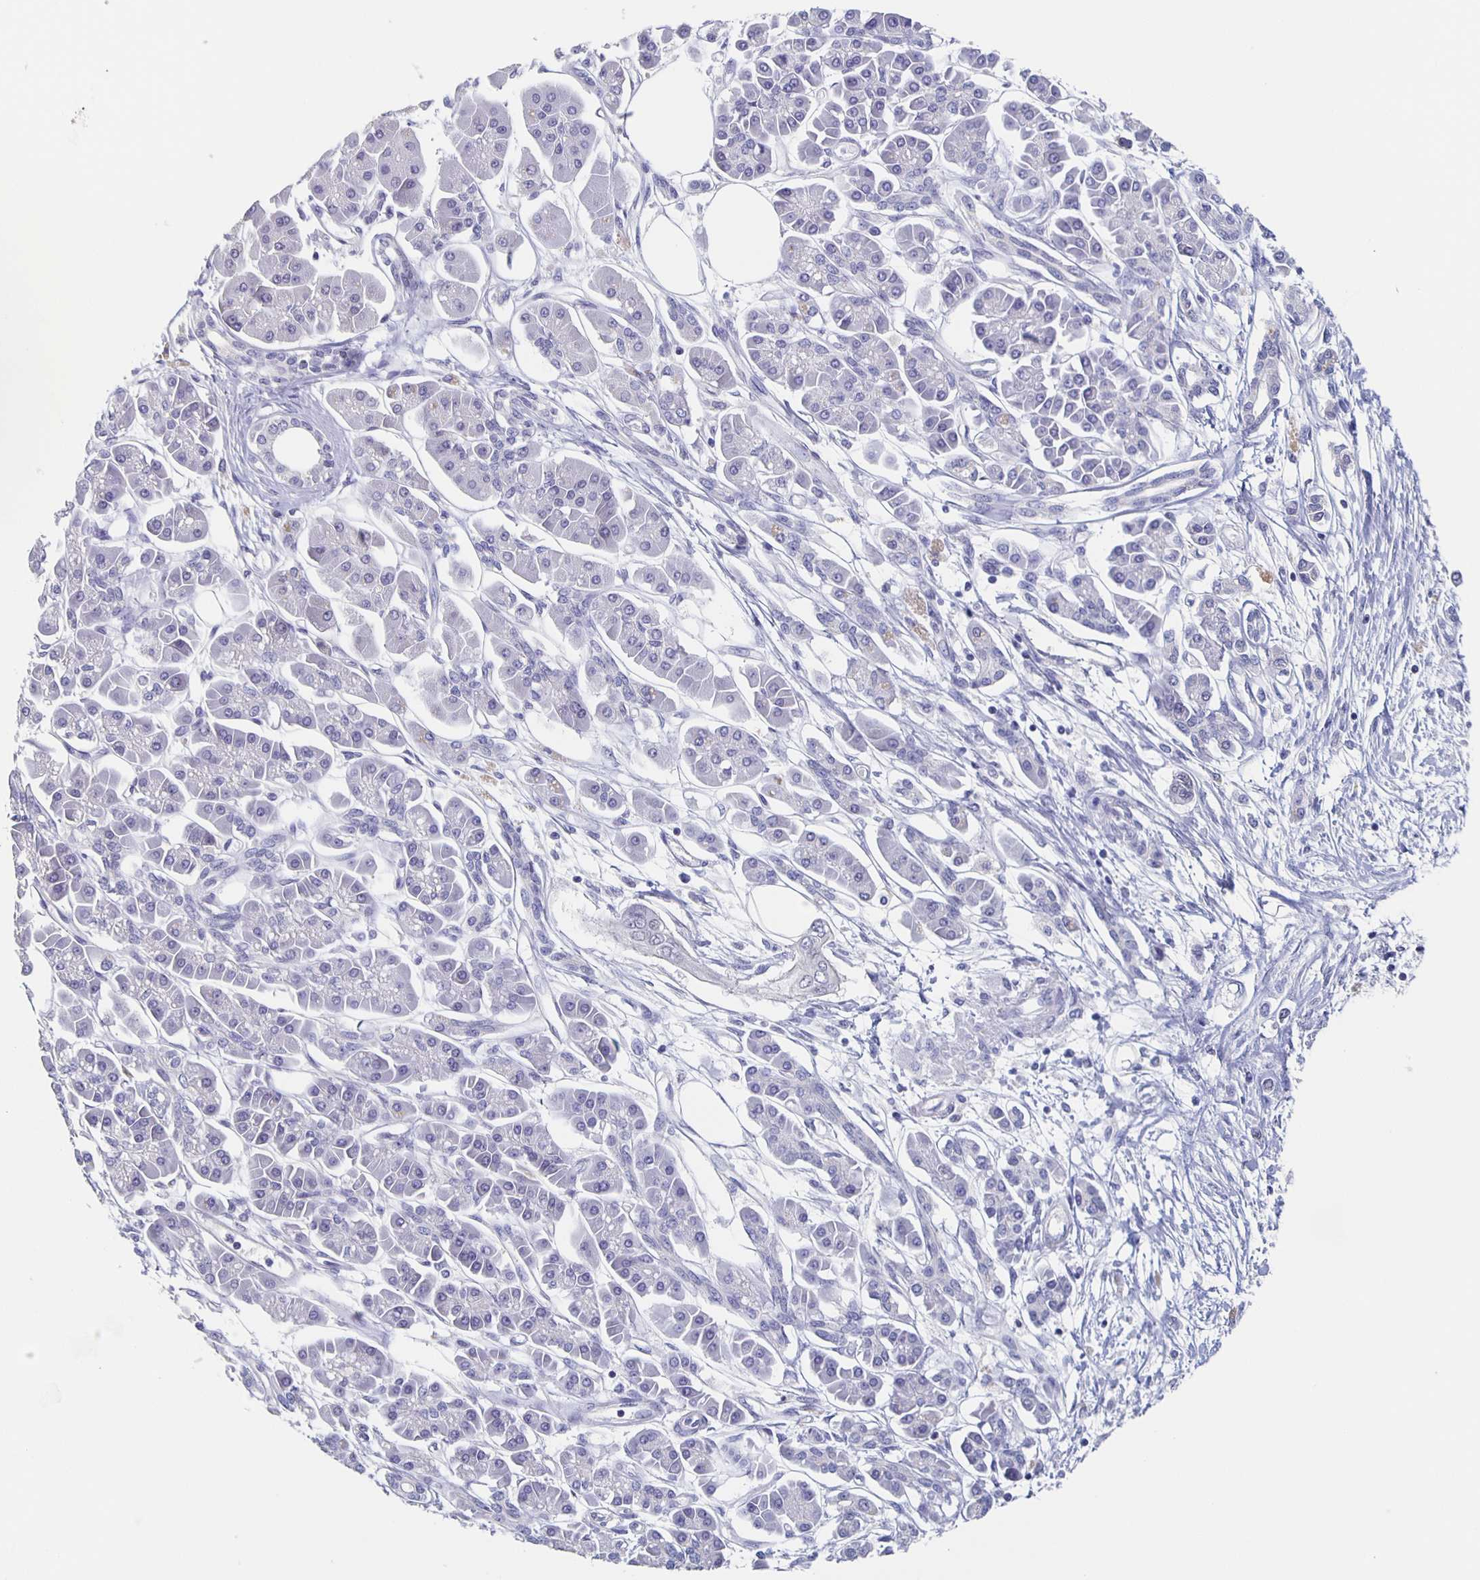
{"staining": {"intensity": "negative", "quantity": "none", "location": "none"}, "tissue": "pancreatic cancer", "cell_type": "Tumor cells", "image_type": "cancer", "snomed": [{"axis": "morphology", "description": "Adenocarcinoma, NOS"}, {"axis": "topography", "description": "Pancreas"}], "caption": "A high-resolution histopathology image shows immunohistochemistry (IHC) staining of pancreatic cancer, which reveals no significant positivity in tumor cells.", "gene": "CACNA2D2", "patient": {"sex": "female", "age": 77}}